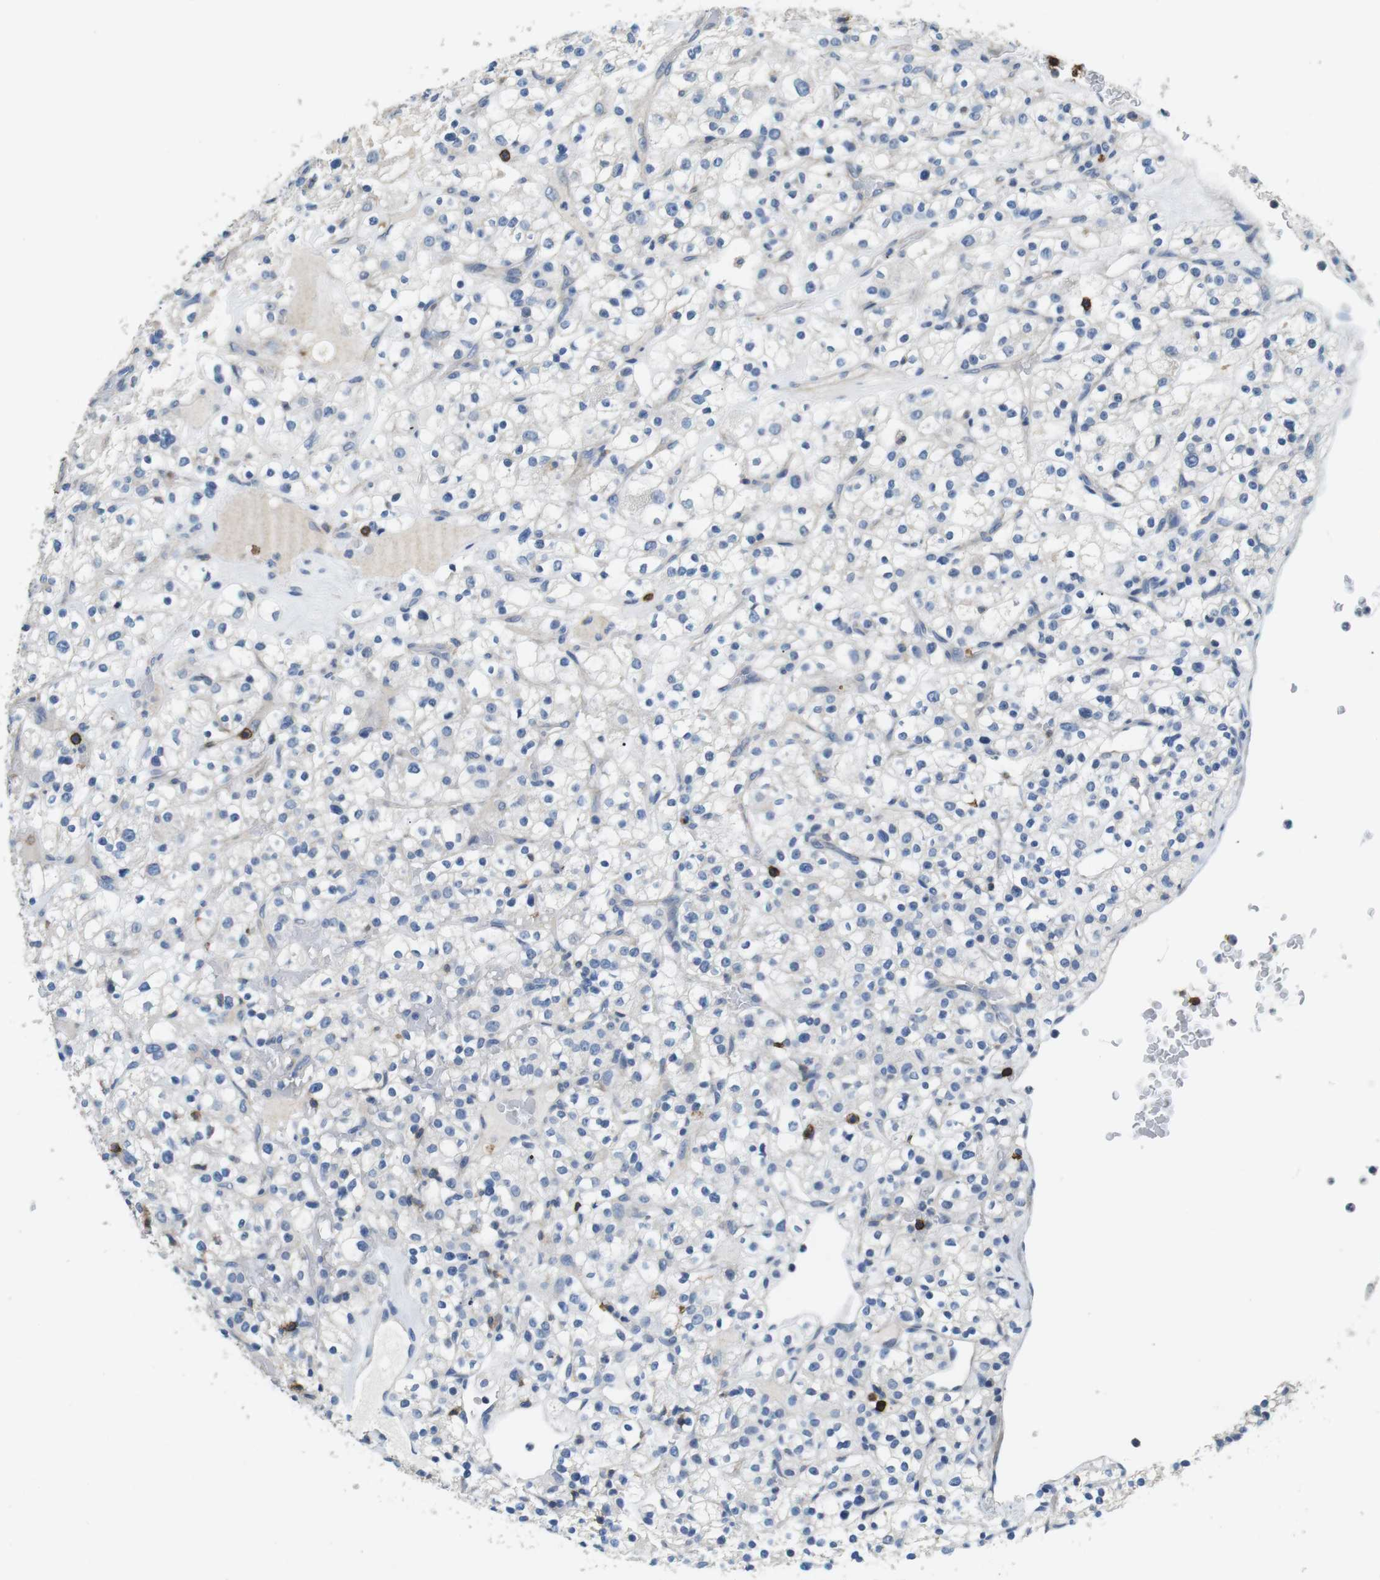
{"staining": {"intensity": "negative", "quantity": "none", "location": "none"}, "tissue": "renal cancer", "cell_type": "Tumor cells", "image_type": "cancer", "snomed": [{"axis": "morphology", "description": "Normal tissue, NOS"}, {"axis": "morphology", "description": "Adenocarcinoma, NOS"}, {"axis": "topography", "description": "Kidney"}], "caption": "Immunohistochemistry of human adenocarcinoma (renal) demonstrates no expression in tumor cells.", "gene": "CD6", "patient": {"sex": "female", "age": 72}}